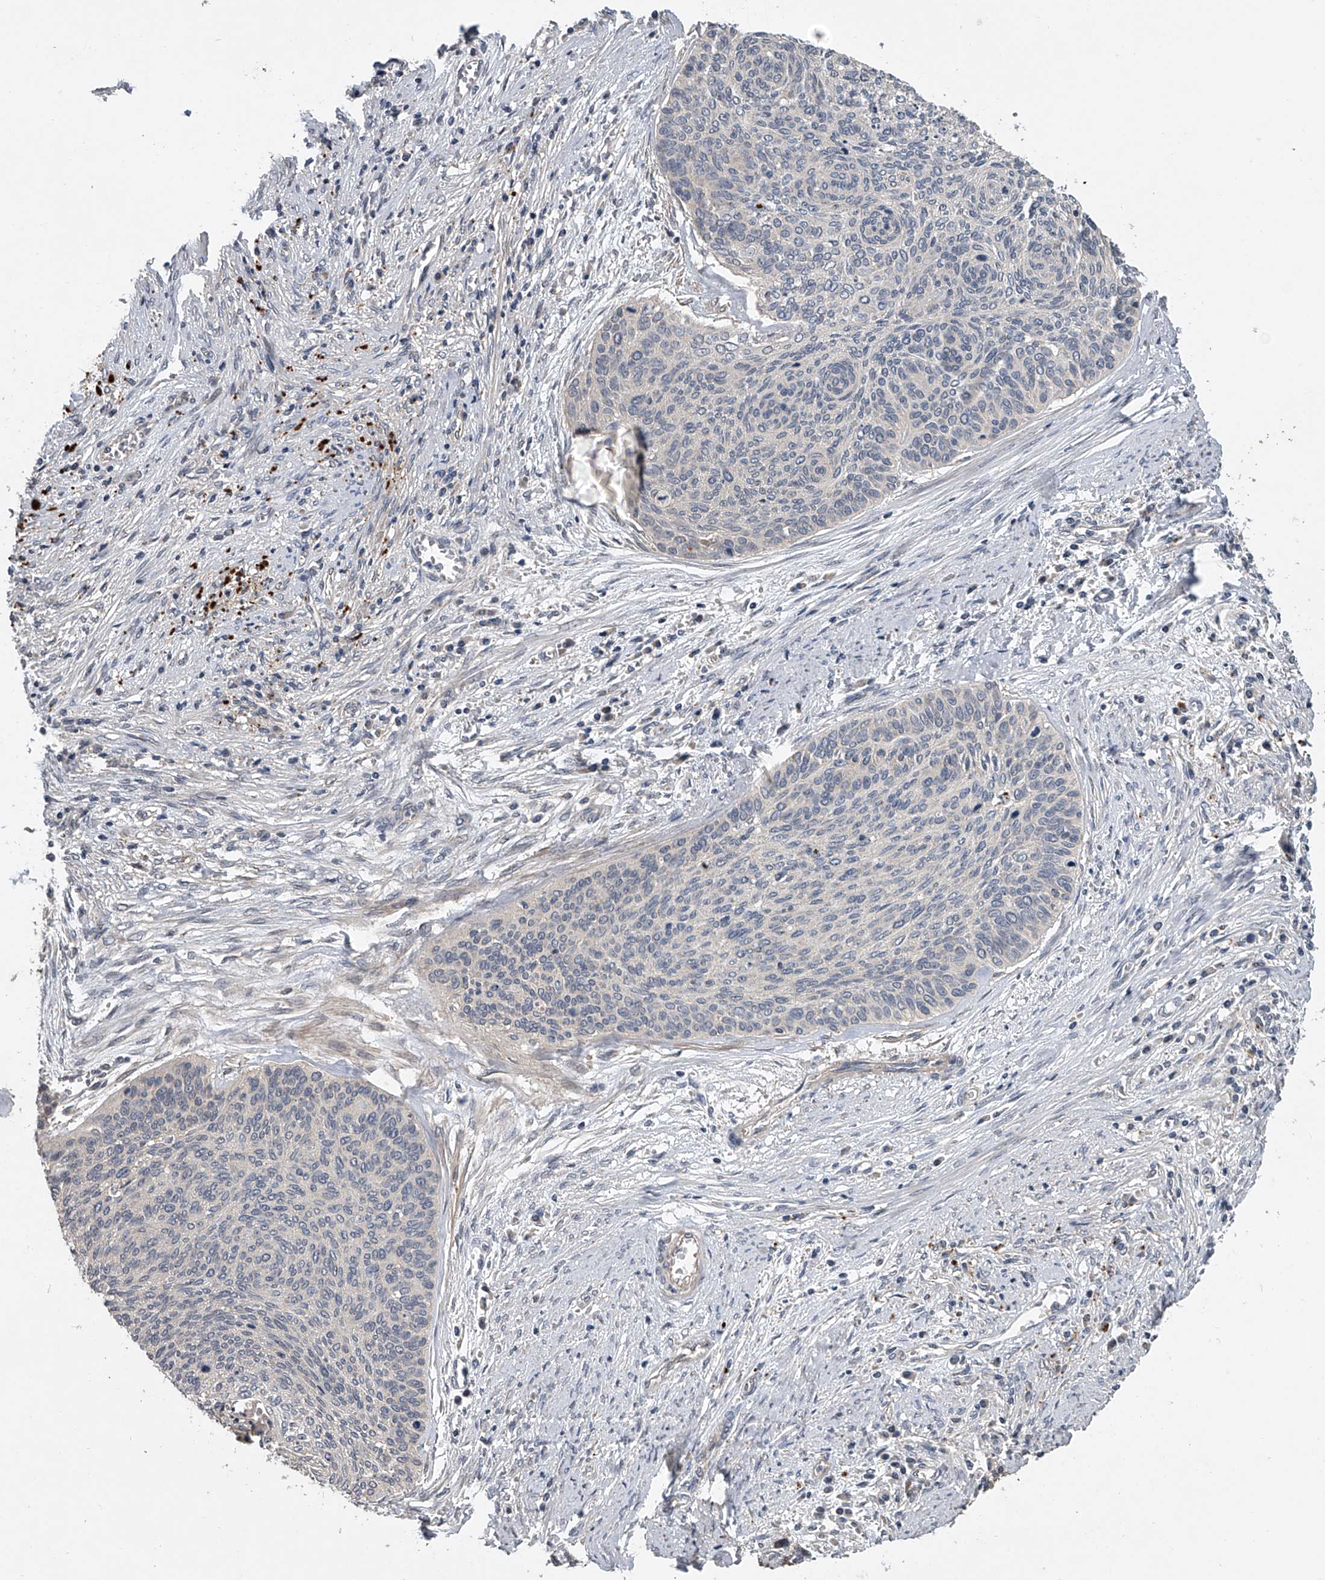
{"staining": {"intensity": "negative", "quantity": "none", "location": "none"}, "tissue": "cervical cancer", "cell_type": "Tumor cells", "image_type": "cancer", "snomed": [{"axis": "morphology", "description": "Squamous cell carcinoma, NOS"}, {"axis": "topography", "description": "Cervix"}], "caption": "A histopathology image of human cervical cancer is negative for staining in tumor cells. The staining was performed using DAB to visualize the protein expression in brown, while the nuclei were stained in blue with hematoxylin (Magnification: 20x).", "gene": "DOCK9", "patient": {"sex": "female", "age": 55}}